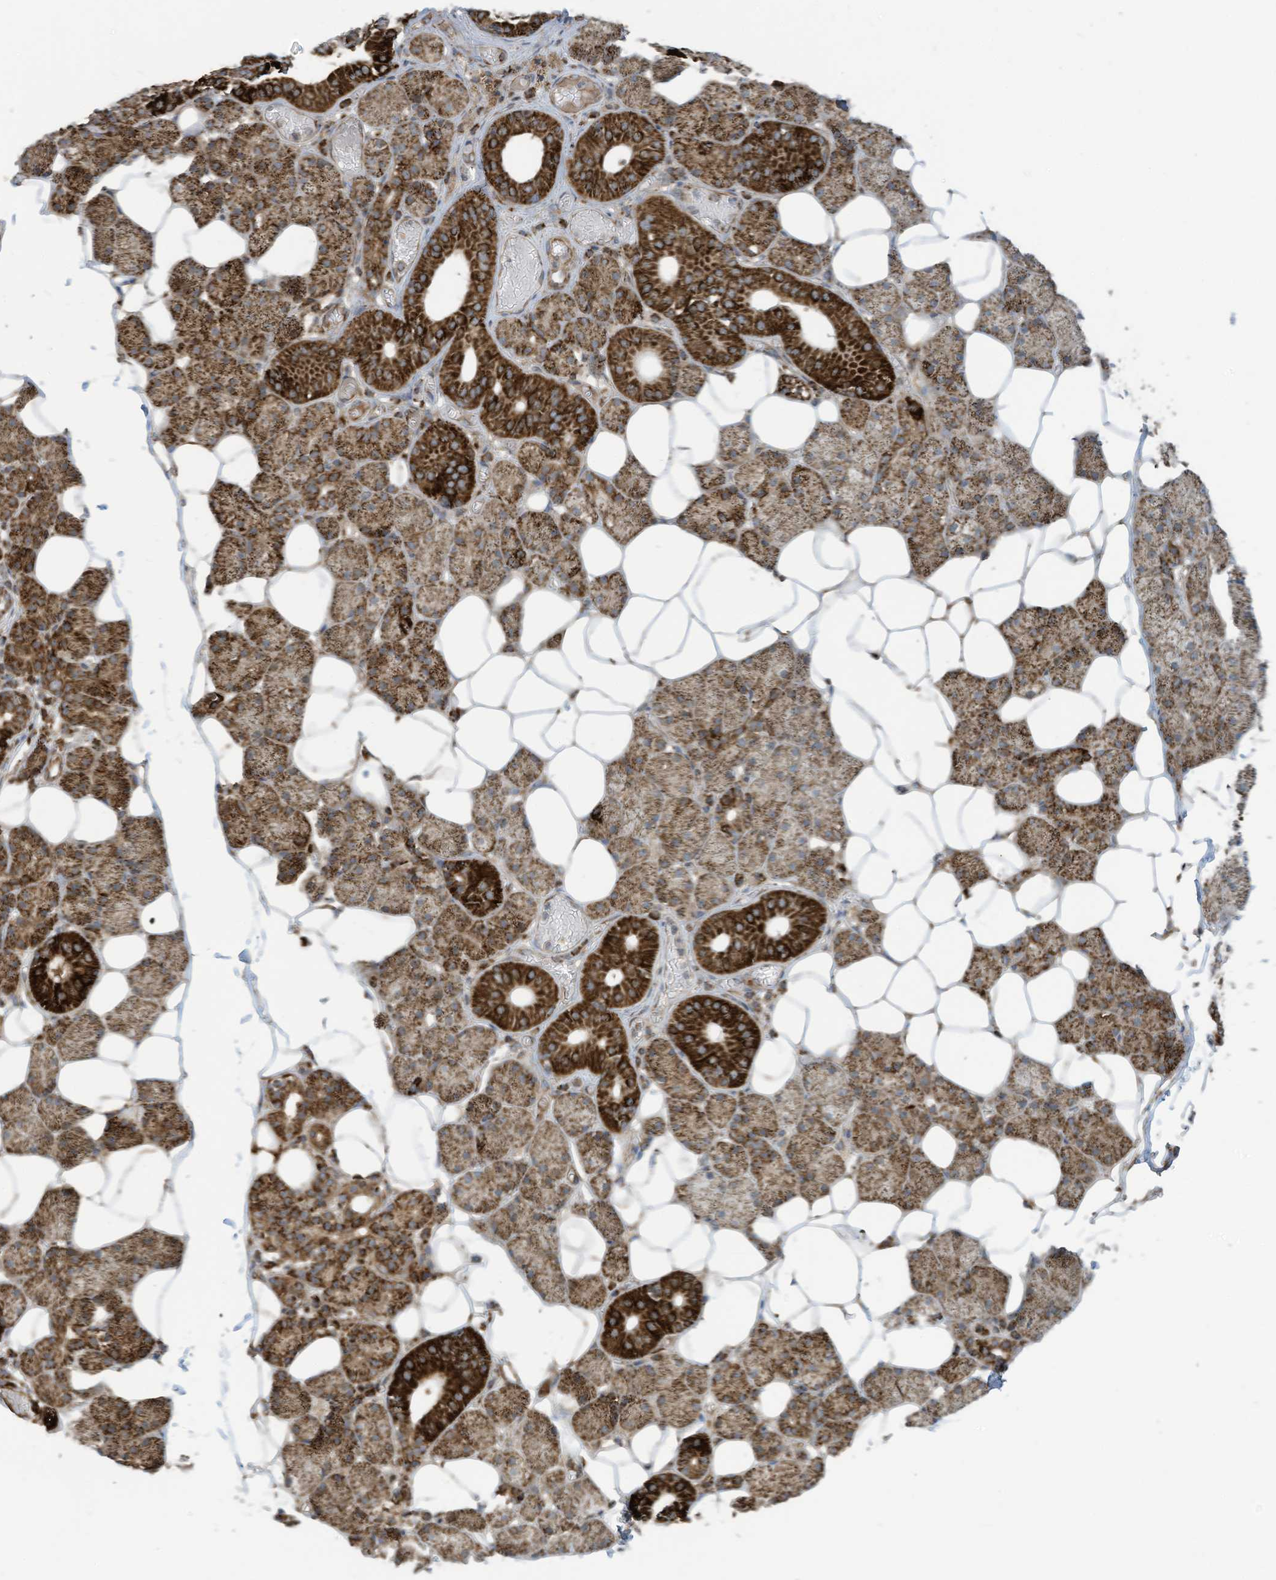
{"staining": {"intensity": "strong", "quantity": ">75%", "location": "cytoplasmic/membranous"}, "tissue": "salivary gland", "cell_type": "Glandular cells", "image_type": "normal", "snomed": [{"axis": "morphology", "description": "Normal tissue, NOS"}, {"axis": "topography", "description": "Salivary gland"}], "caption": "Salivary gland stained for a protein shows strong cytoplasmic/membranous positivity in glandular cells. (Stains: DAB in brown, nuclei in blue, Microscopy: brightfield microscopy at high magnification).", "gene": "COX10", "patient": {"sex": "female", "age": 33}}